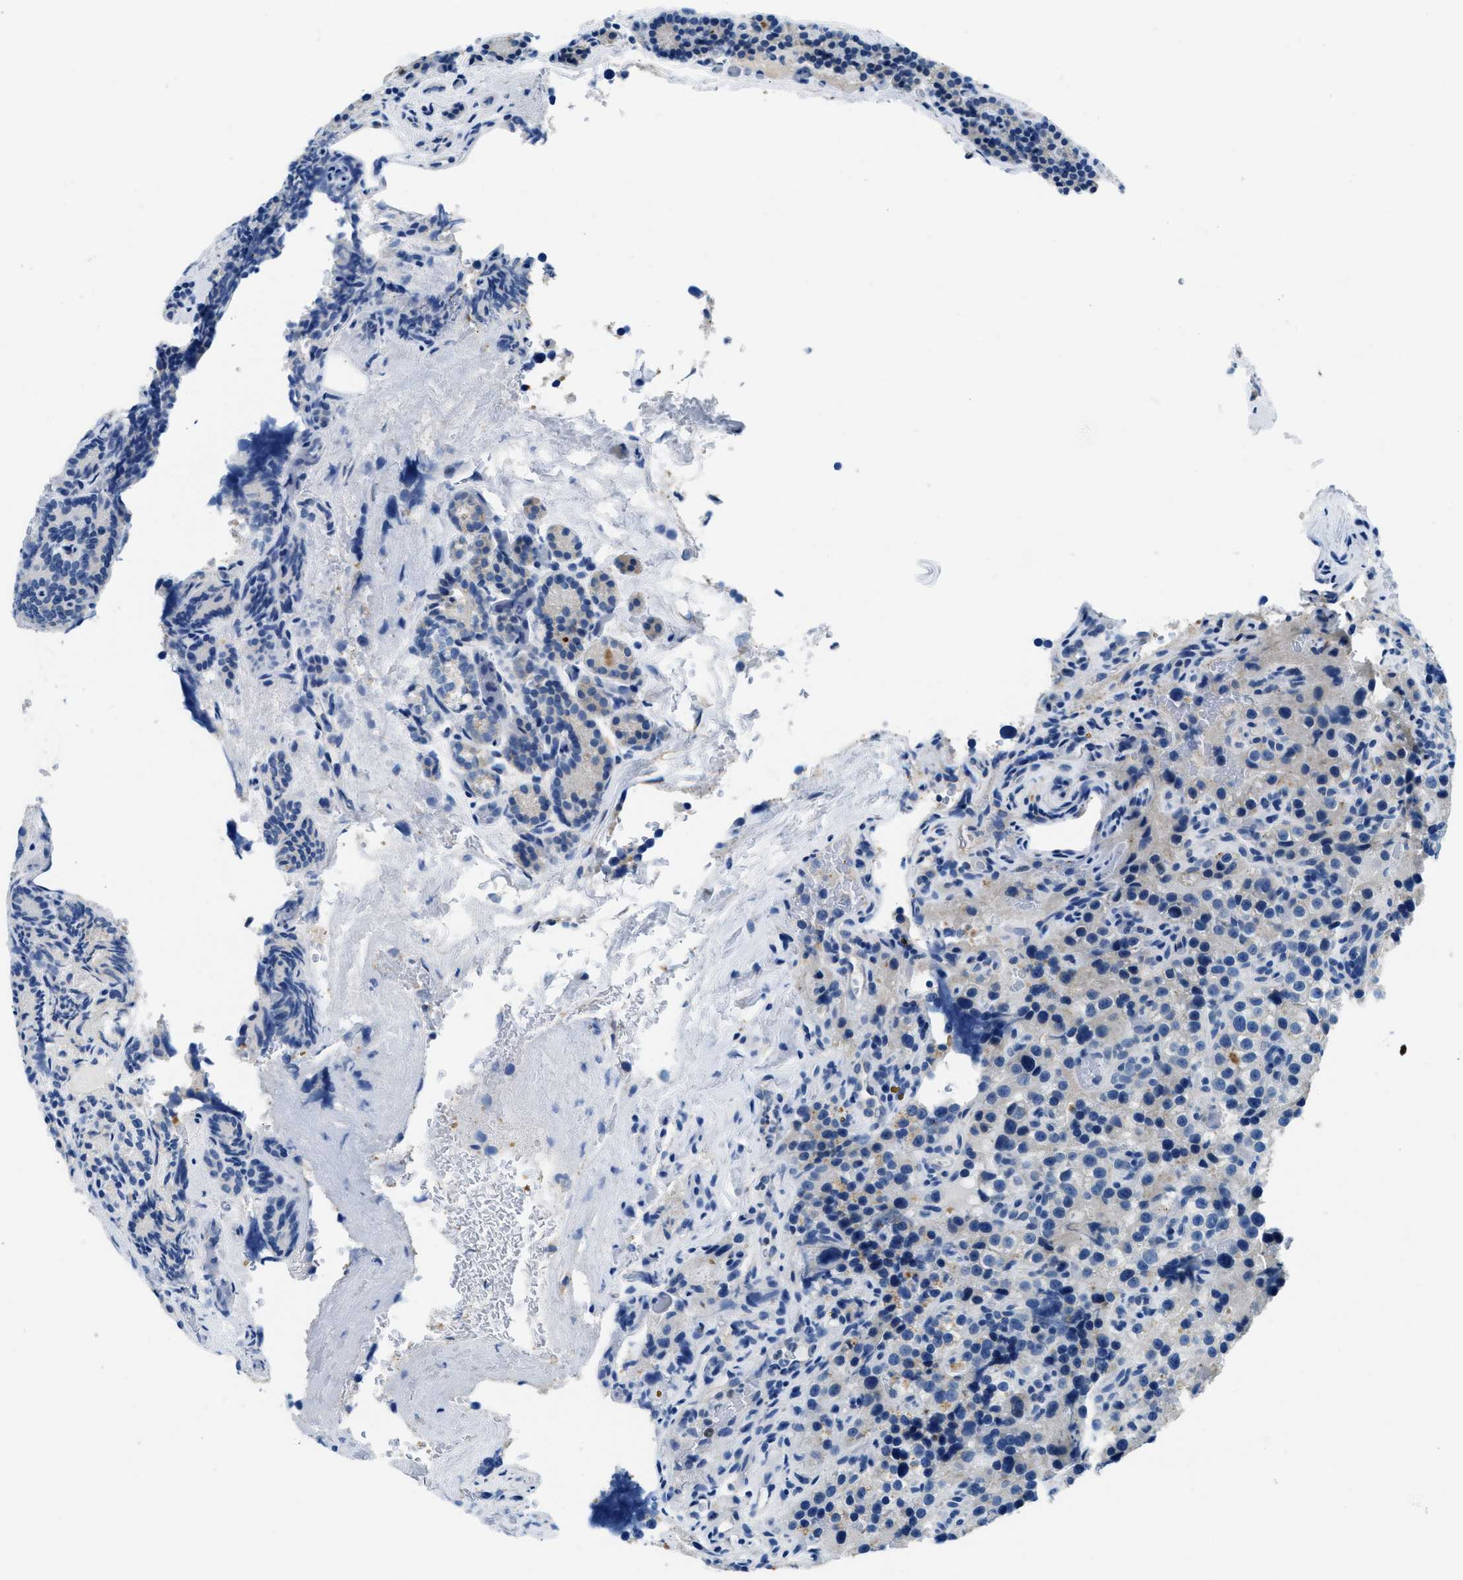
{"staining": {"intensity": "negative", "quantity": "none", "location": "none"}, "tissue": "parathyroid gland", "cell_type": "Glandular cells", "image_type": "normal", "snomed": [{"axis": "morphology", "description": "Normal tissue, NOS"}, {"axis": "morphology", "description": "Adenoma, NOS"}, {"axis": "topography", "description": "Parathyroid gland"}], "caption": "Immunohistochemical staining of benign parathyroid gland displays no significant staining in glandular cells.", "gene": "CLDN18", "patient": {"sex": "female", "age": 51}}